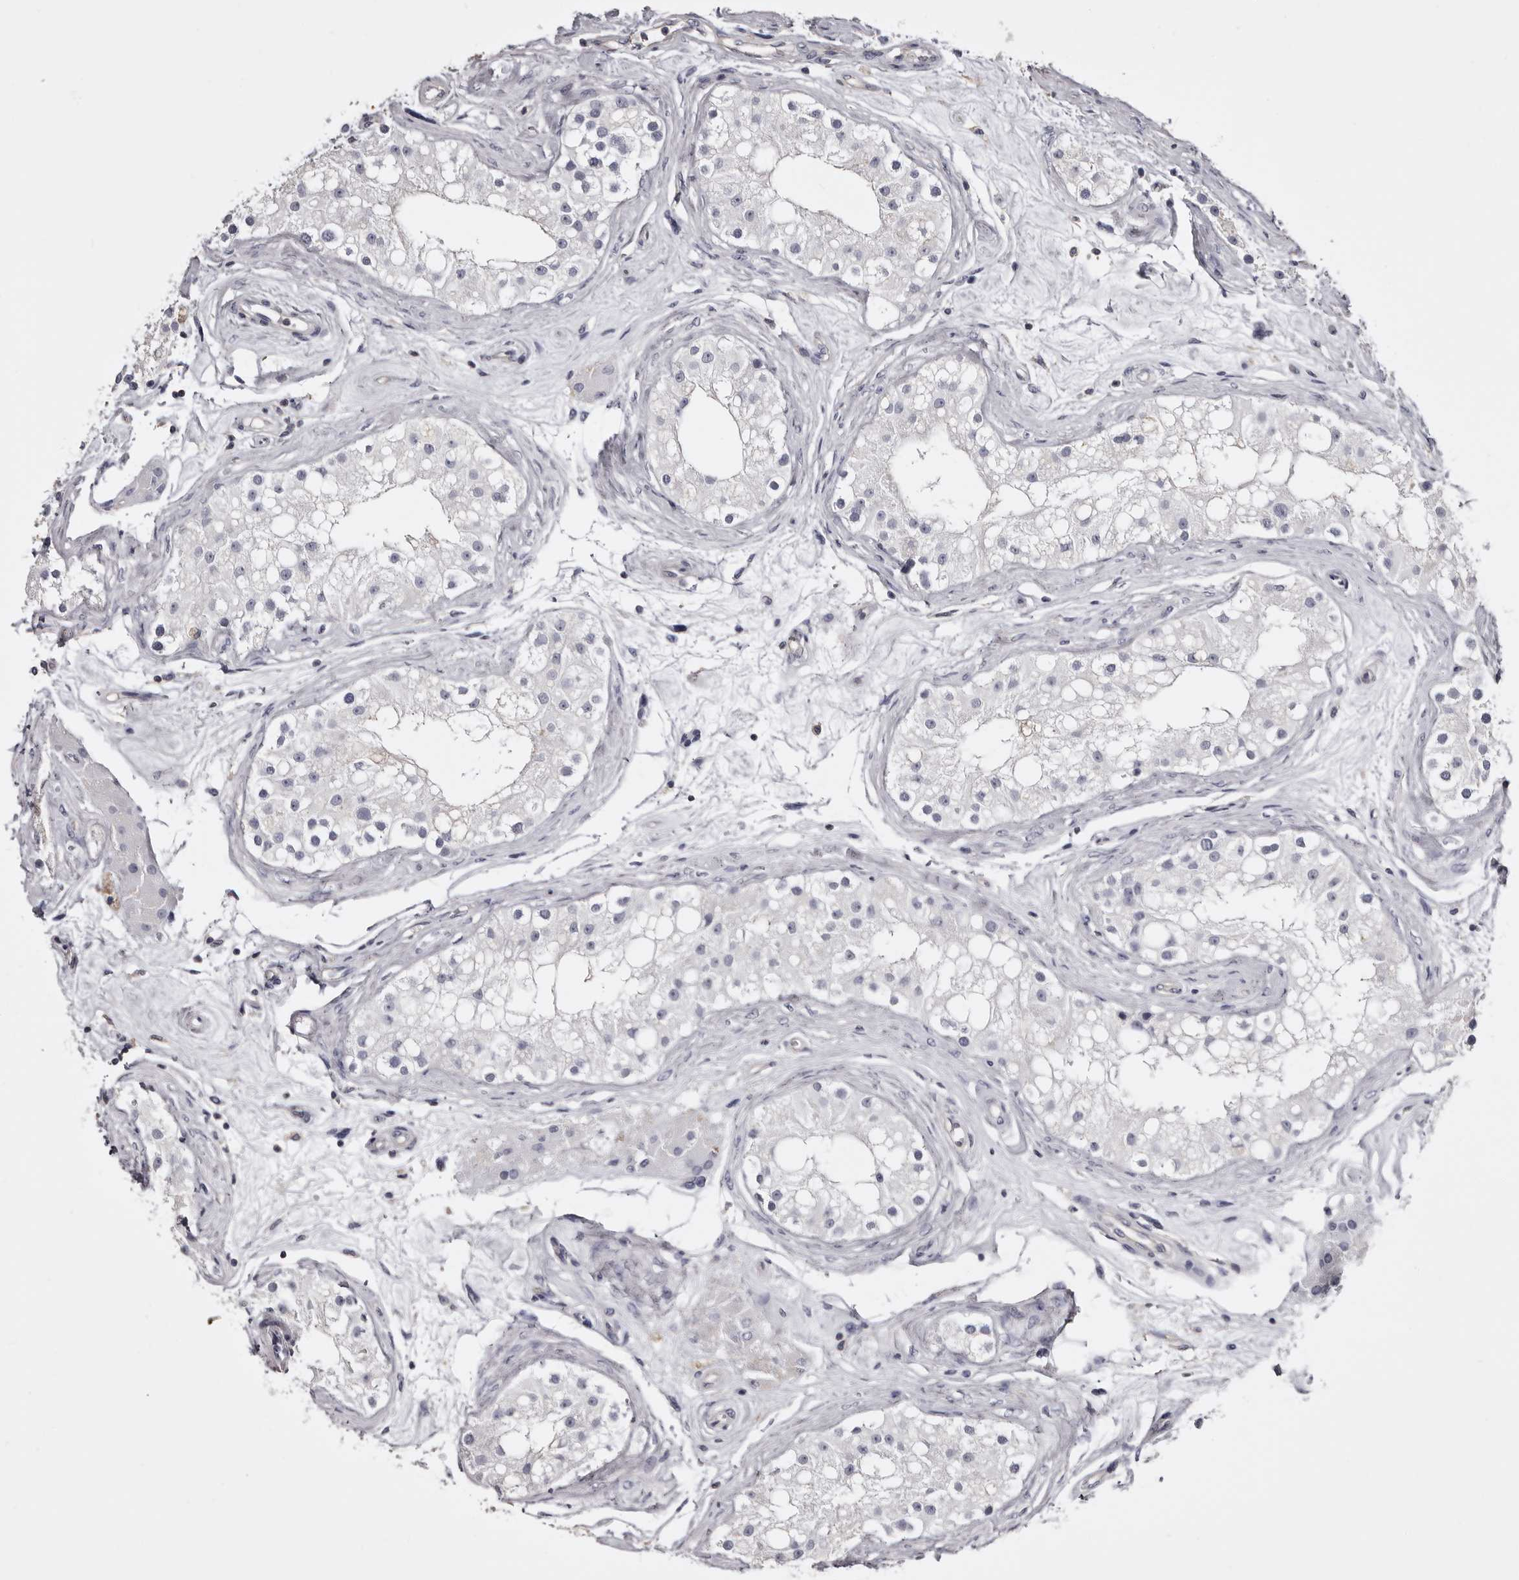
{"staining": {"intensity": "negative", "quantity": "none", "location": "none"}, "tissue": "testis", "cell_type": "Cells in seminiferous ducts", "image_type": "normal", "snomed": [{"axis": "morphology", "description": "Normal tissue, NOS"}, {"axis": "topography", "description": "Testis"}], "caption": "Photomicrograph shows no protein positivity in cells in seminiferous ducts of benign testis. (Stains: DAB immunohistochemistry with hematoxylin counter stain, Microscopy: brightfield microscopy at high magnification).", "gene": "LAD1", "patient": {"sex": "male", "age": 84}}